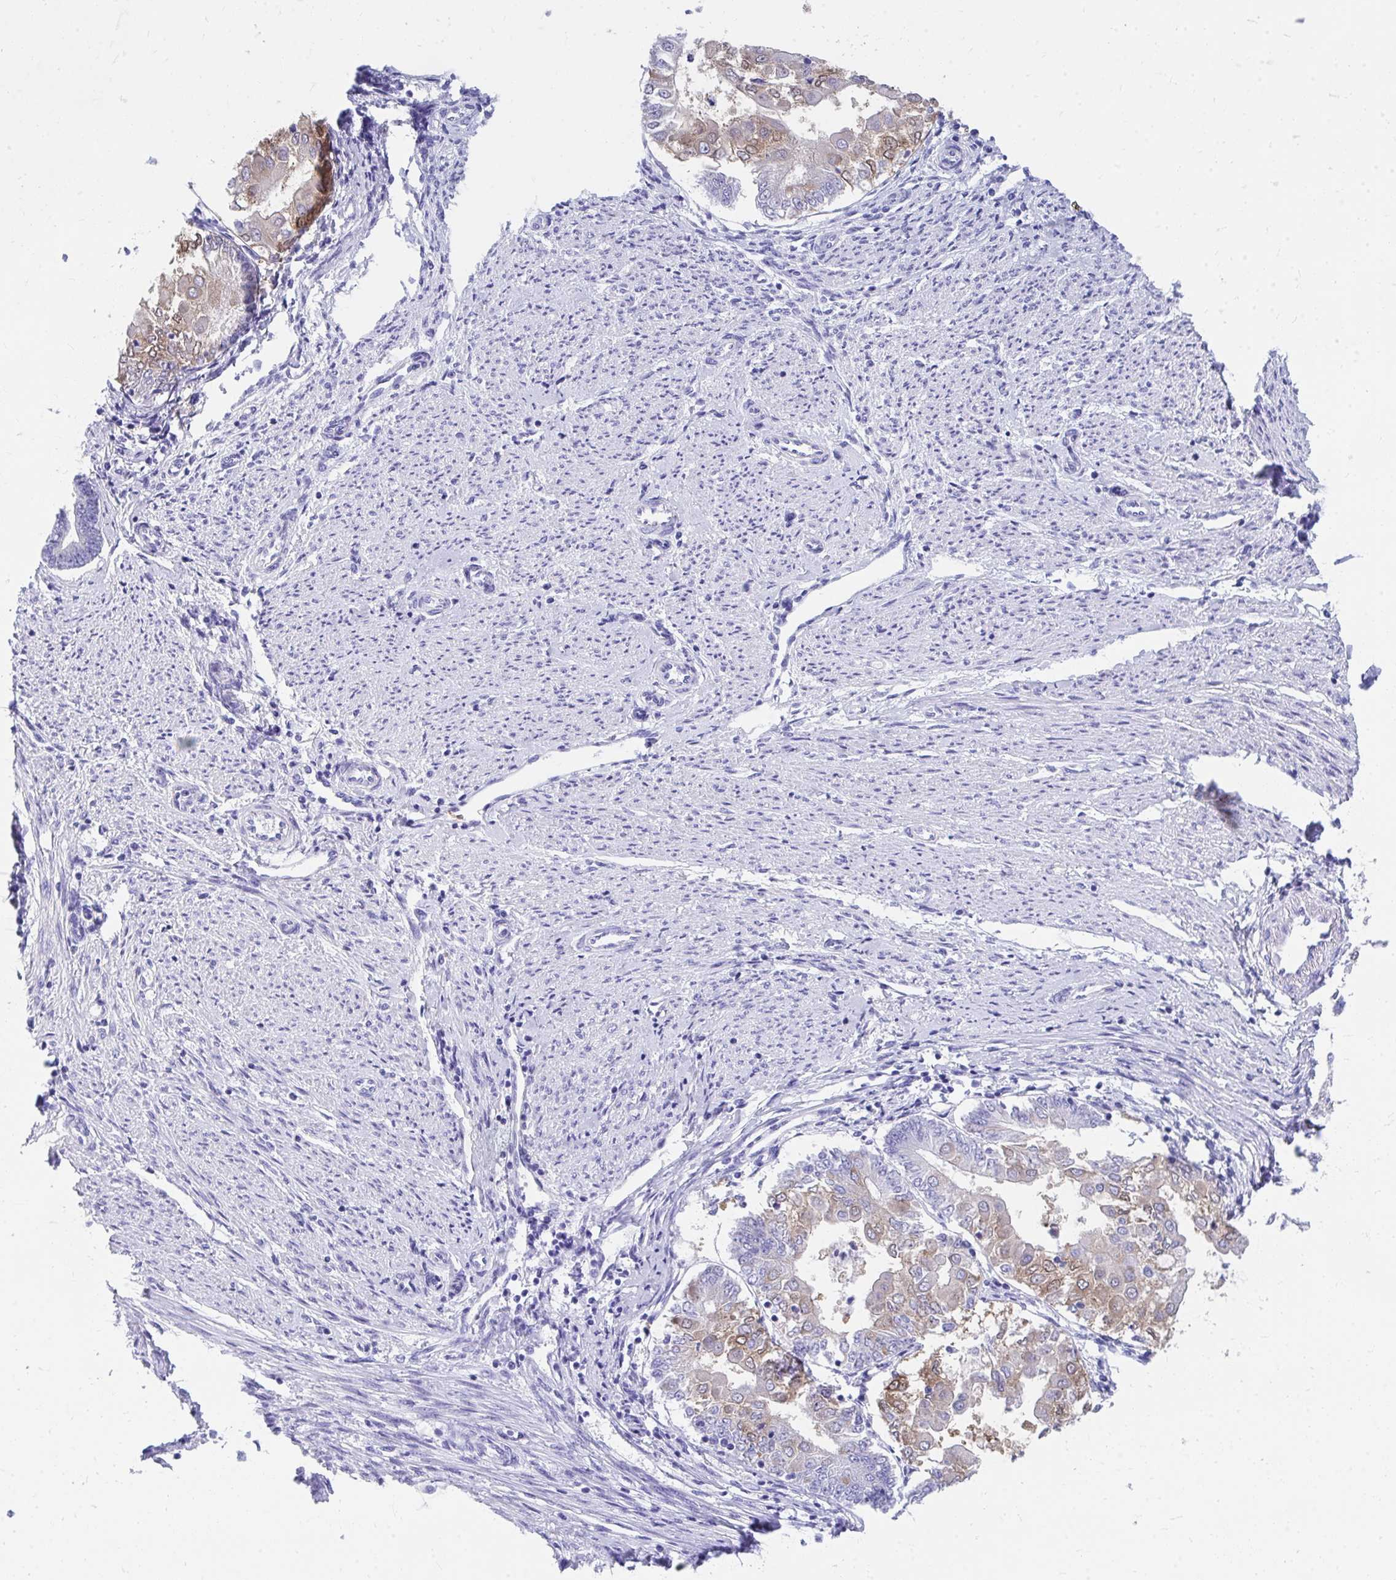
{"staining": {"intensity": "weak", "quantity": "25%-75%", "location": "cytoplasmic/membranous"}, "tissue": "endometrial cancer", "cell_type": "Tumor cells", "image_type": "cancer", "snomed": [{"axis": "morphology", "description": "Adenocarcinoma, NOS"}, {"axis": "topography", "description": "Endometrium"}], "caption": "Immunohistochemical staining of adenocarcinoma (endometrial) demonstrates low levels of weak cytoplasmic/membranous expression in approximately 25%-75% of tumor cells.", "gene": "HGD", "patient": {"sex": "female", "age": 68}}